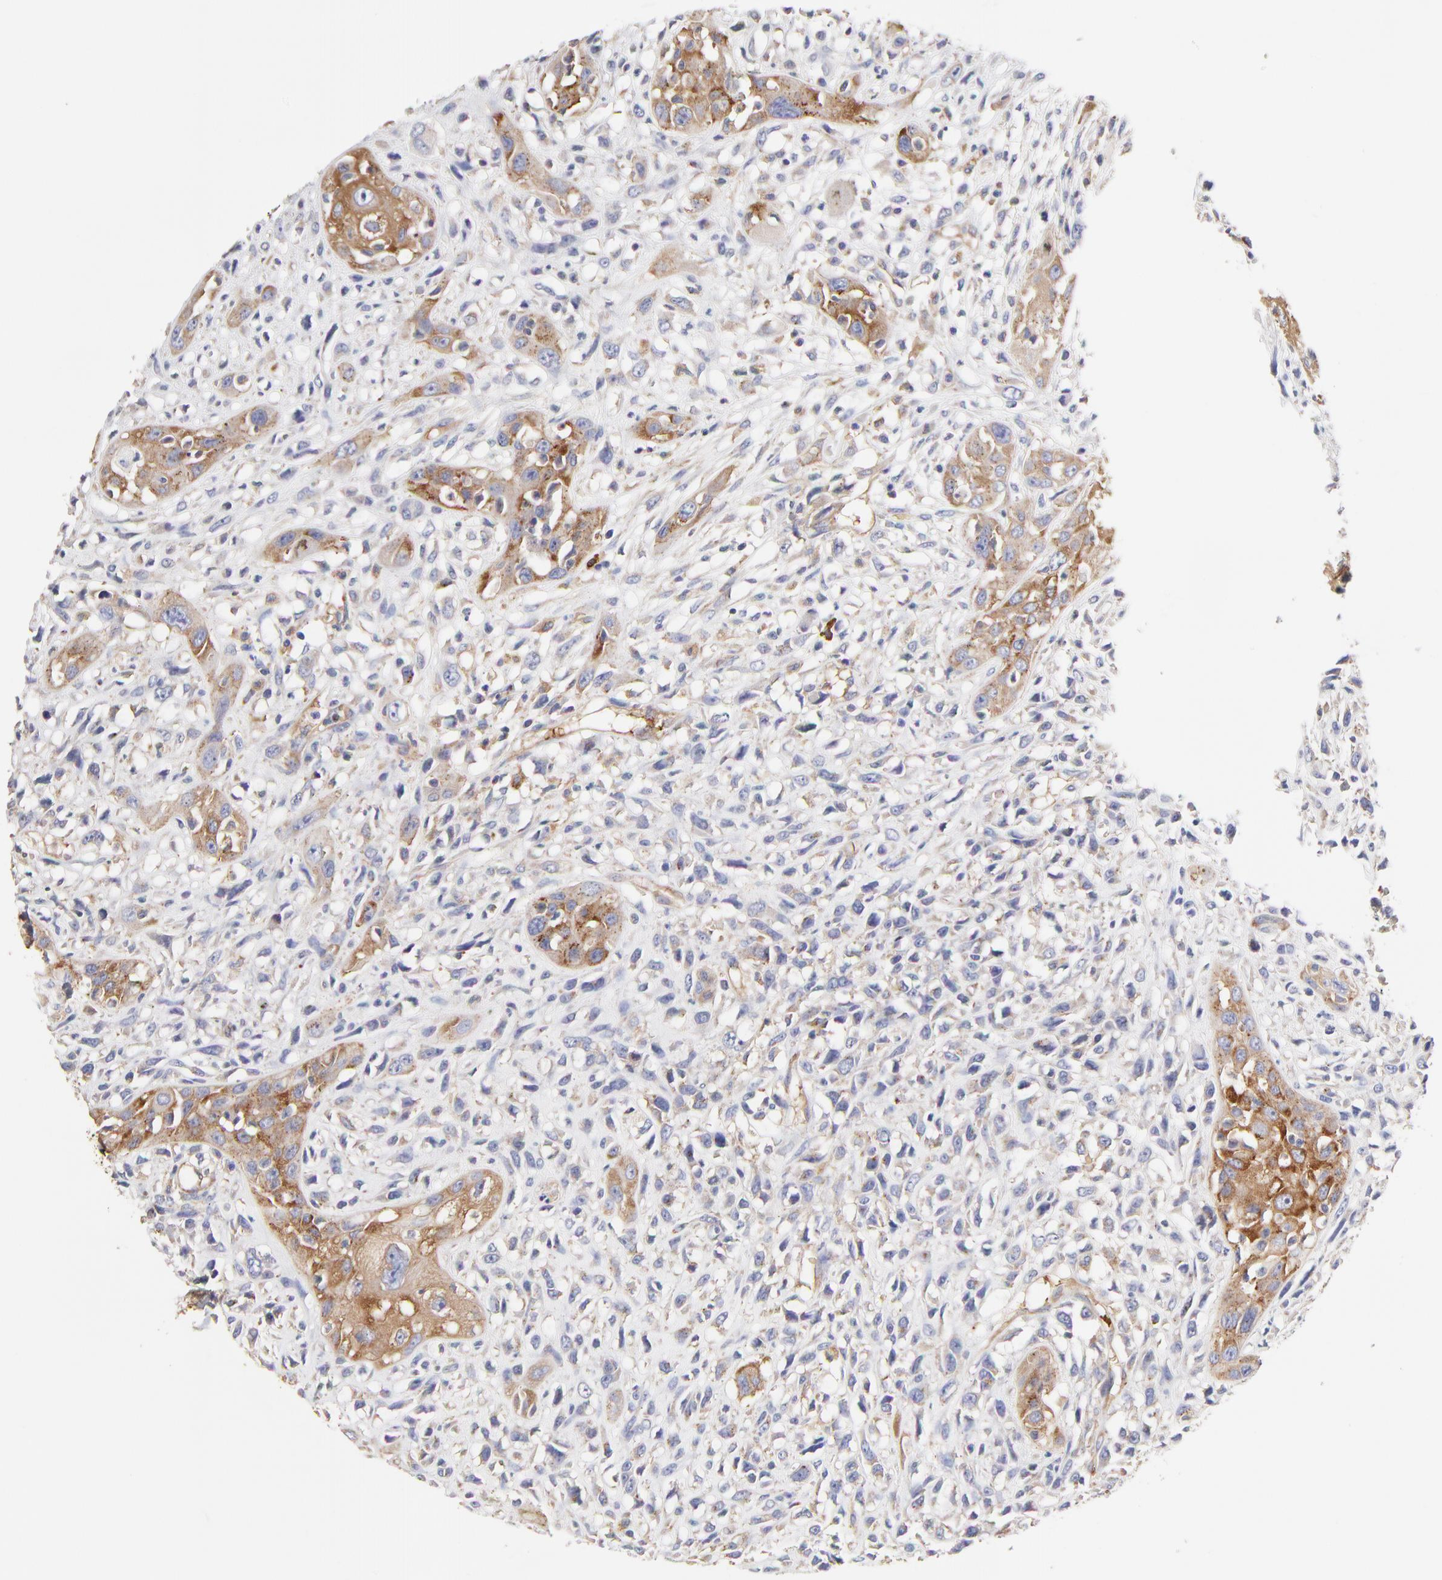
{"staining": {"intensity": "moderate", "quantity": ">75%", "location": "cytoplasmic/membranous"}, "tissue": "head and neck cancer", "cell_type": "Tumor cells", "image_type": "cancer", "snomed": [{"axis": "morphology", "description": "Necrosis, NOS"}, {"axis": "morphology", "description": "Neoplasm, malignant, NOS"}, {"axis": "topography", "description": "Salivary gland"}, {"axis": "topography", "description": "Head-Neck"}], "caption": "This is a photomicrograph of immunohistochemistry staining of head and neck neoplasm (malignant), which shows moderate expression in the cytoplasmic/membranous of tumor cells.", "gene": "CD2AP", "patient": {"sex": "male", "age": 43}}